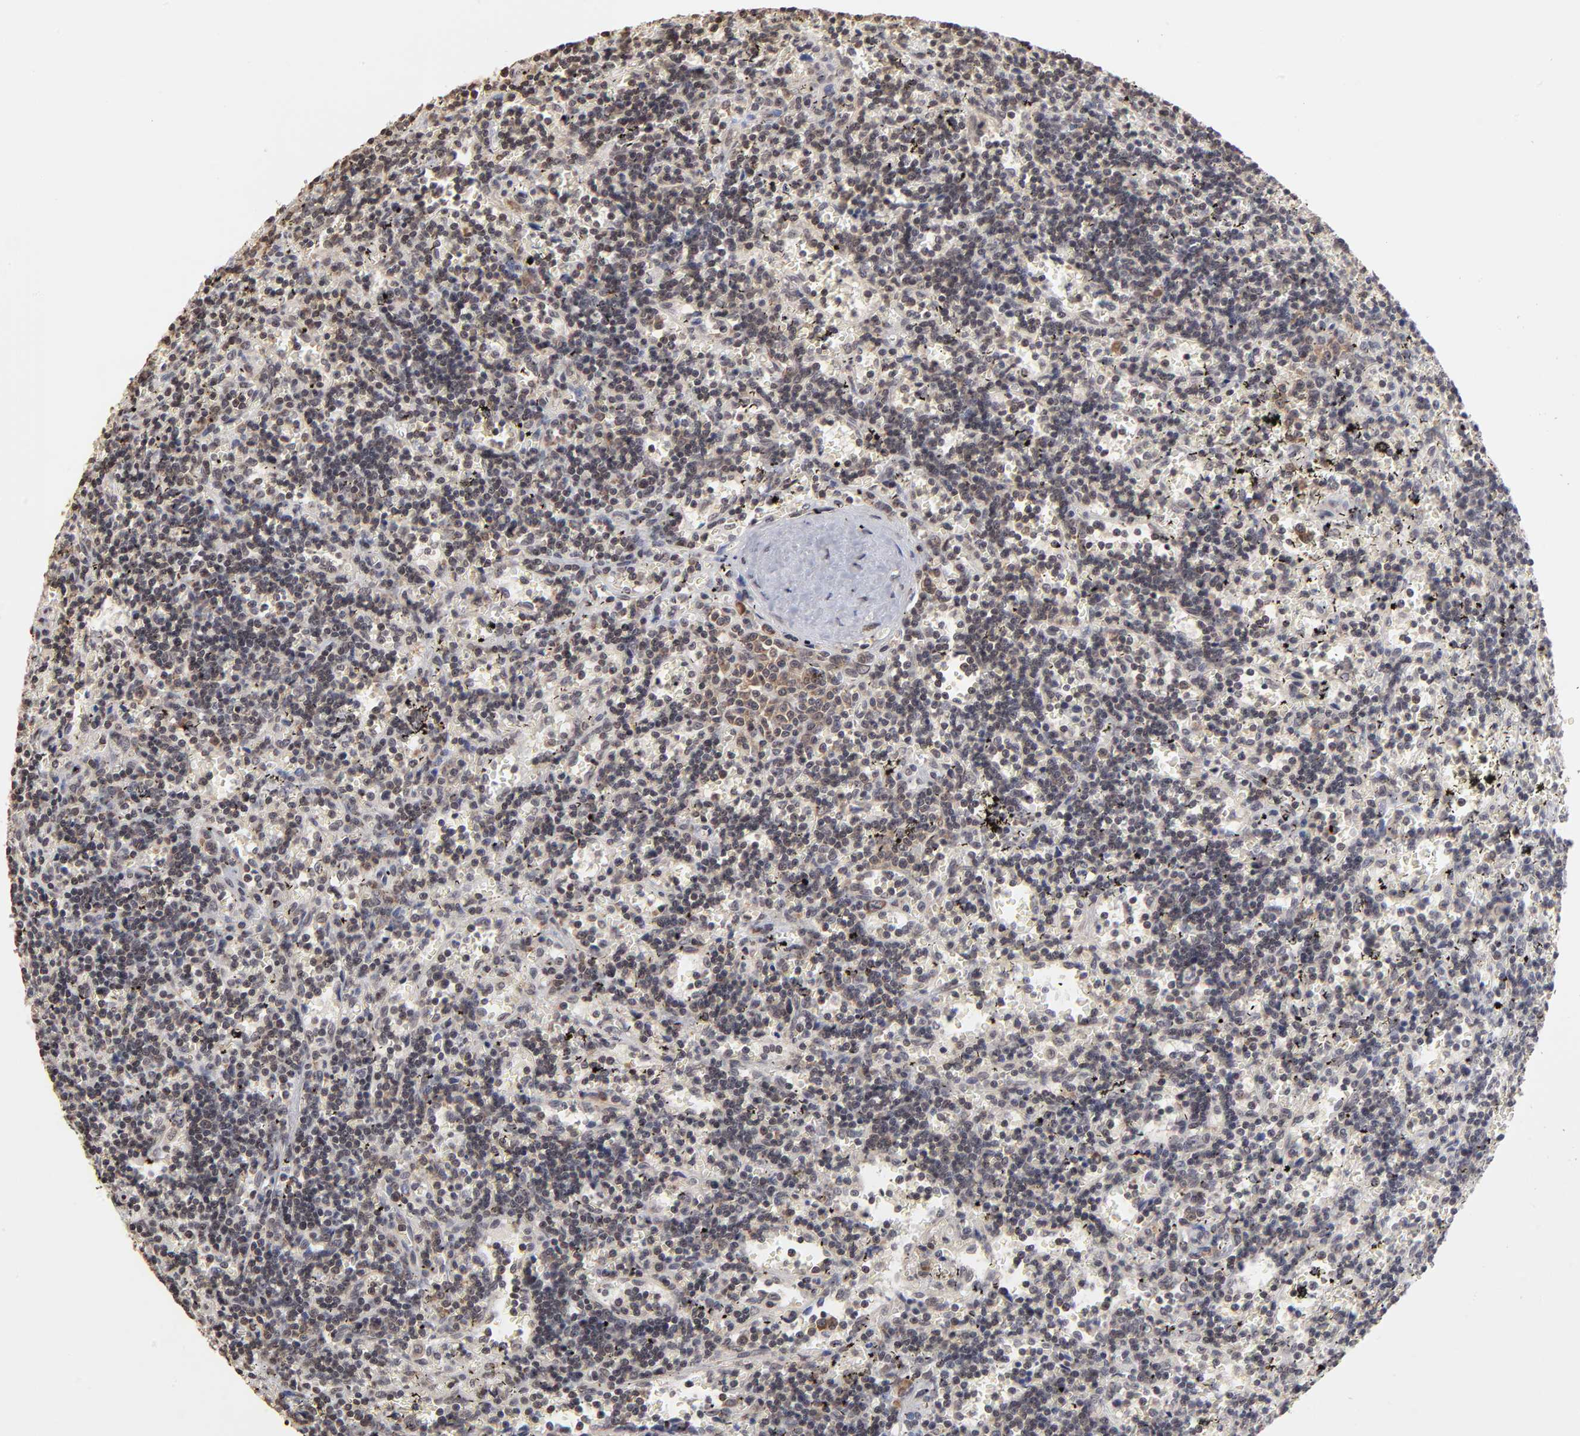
{"staining": {"intensity": "negative", "quantity": "none", "location": "none"}, "tissue": "lymphoma", "cell_type": "Tumor cells", "image_type": "cancer", "snomed": [{"axis": "morphology", "description": "Malignant lymphoma, non-Hodgkin's type, Low grade"}, {"axis": "topography", "description": "Spleen"}], "caption": "Immunohistochemistry image of lymphoma stained for a protein (brown), which demonstrates no staining in tumor cells.", "gene": "BRPF1", "patient": {"sex": "male", "age": 60}}